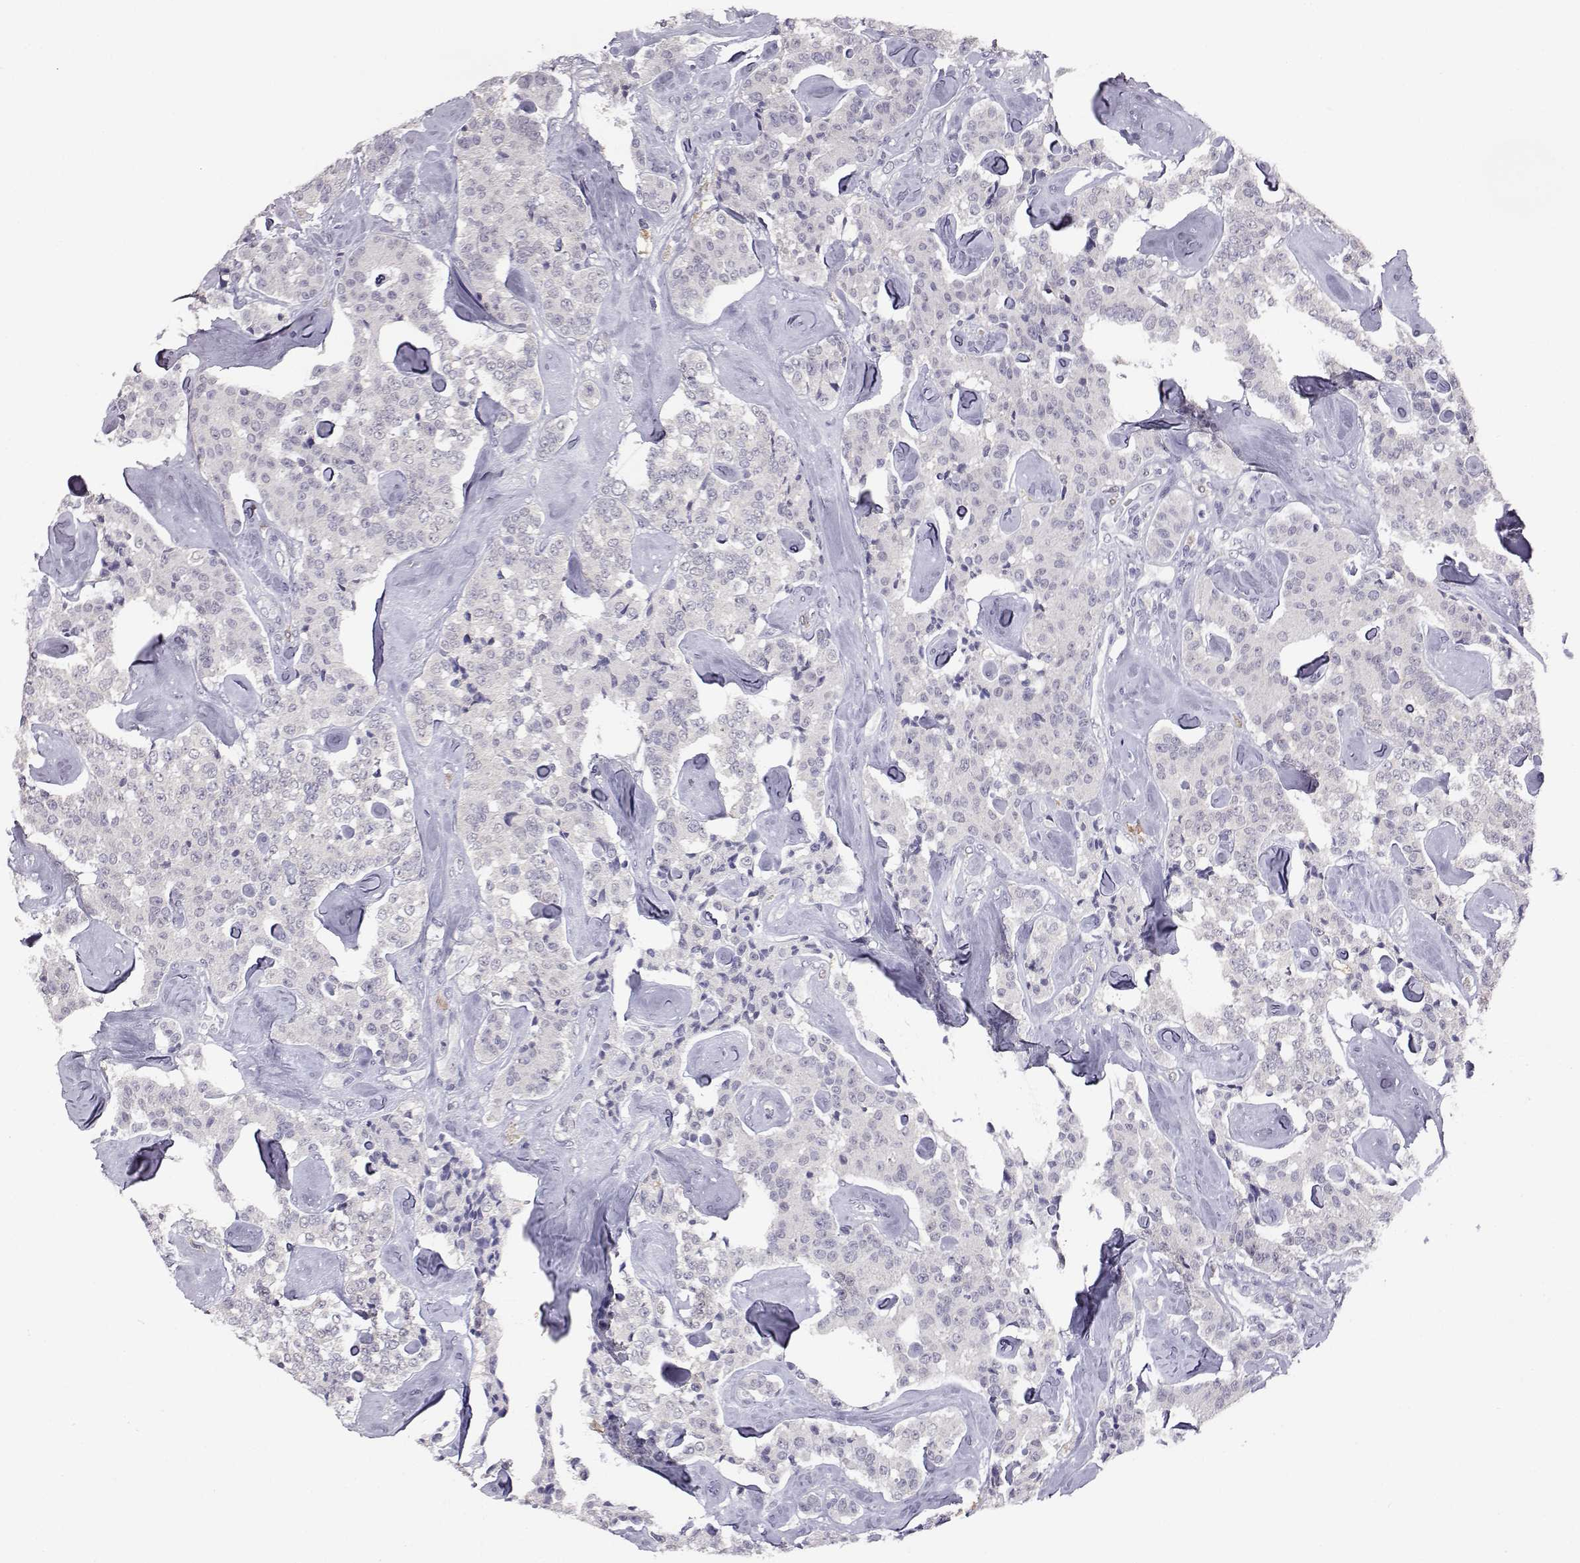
{"staining": {"intensity": "negative", "quantity": "none", "location": "none"}, "tissue": "carcinoid", "cell_type": "Tumor cells", "image_type": "cancer", "snomed": [{"axis": "morphology", "description": "Carcinoid, malignant, NOS"}, {"axis": "topography", "description": "Pancreas"}], "caption": "This is a photomicrograph of immunohistochemistry (IHC) staining of carcinoid, which shows no staining in tumor cells.", "gene": "AKR1B1", "patient": {"sex": "male", "age": 41}}